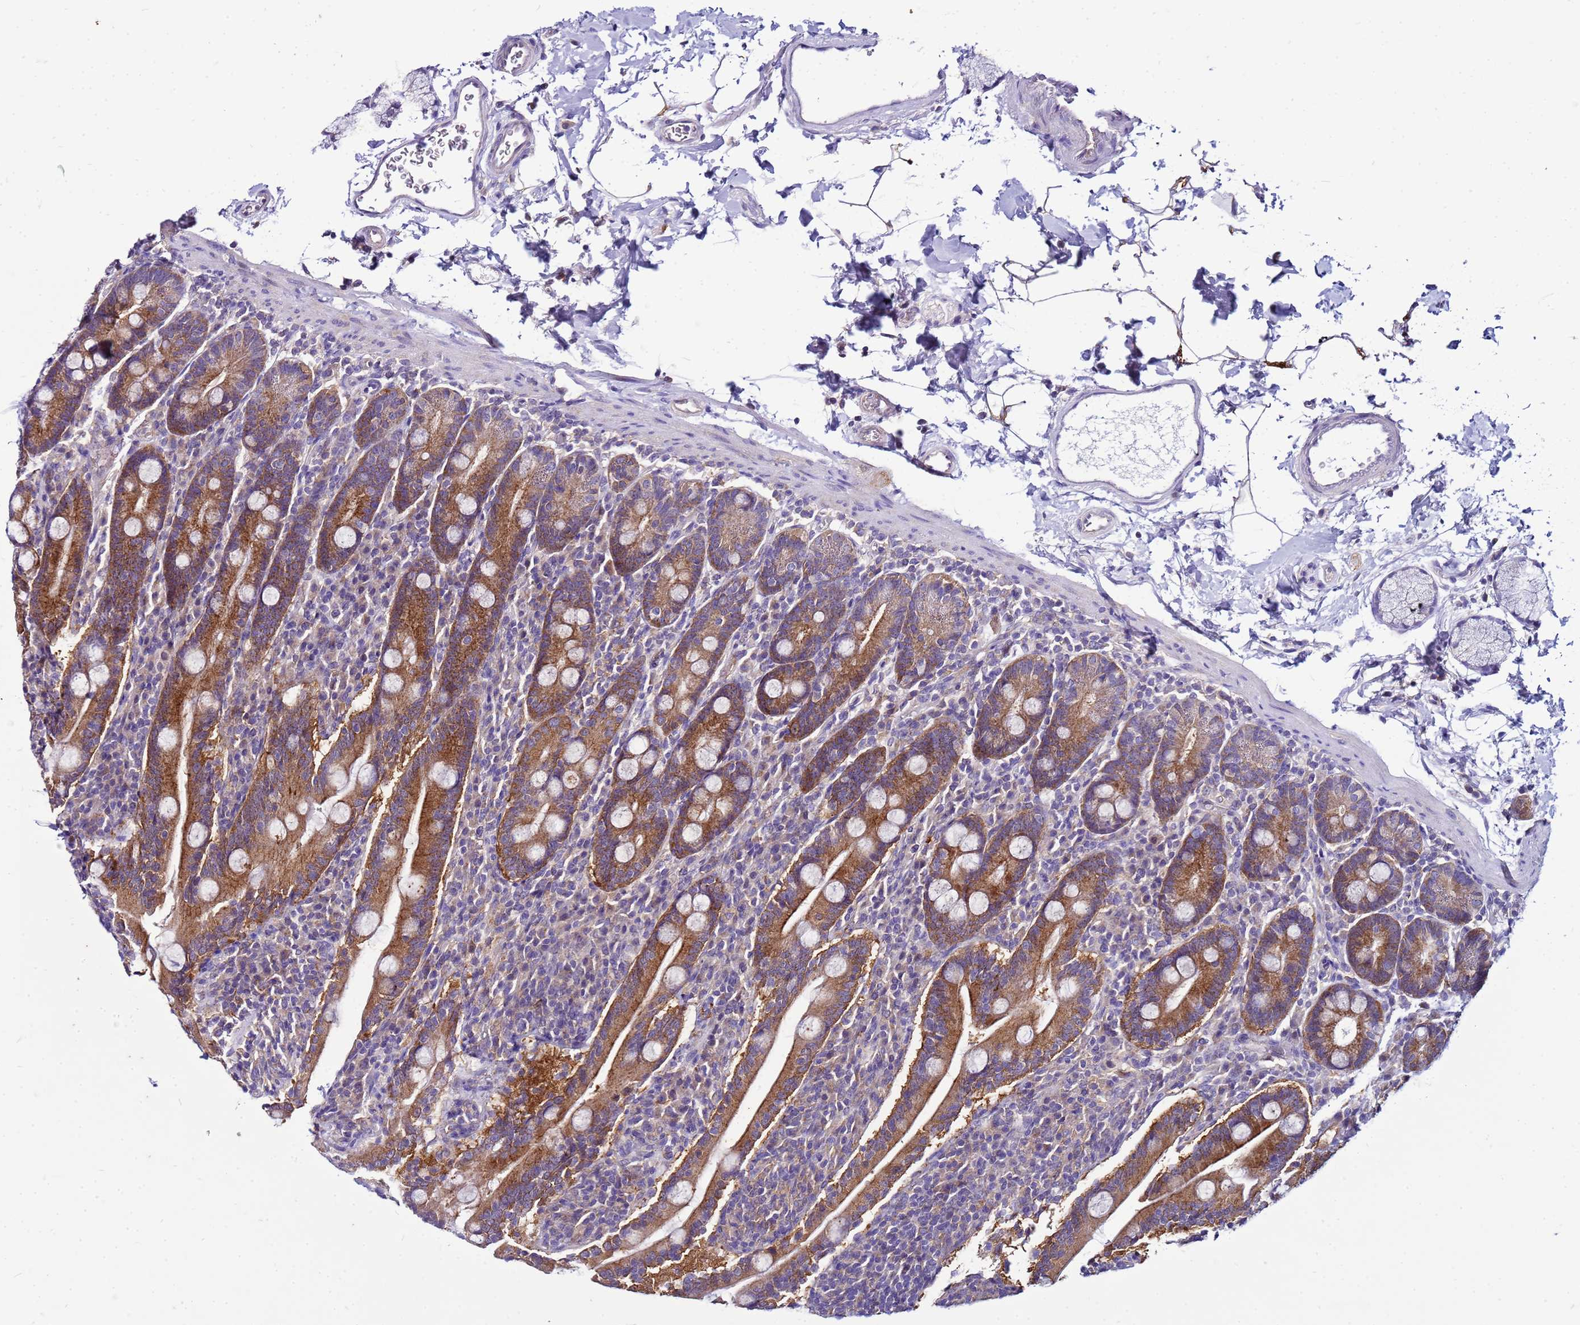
{"staining": {"intensity": "moderate", "quantity": ">75%", "location": "cytoplasmic/membranous"}, "tissue": "duodenum", "cell_type": "Glandular cells", "image_type": "normal", "snomed": [{"axis": "morphology", "description": "Normal tissue, NOS"}, {"axis": "topography", "description": "Duodenum"}], "caption": "Brown immunohistochemical staining in unremarkable duodenum reveals moderate cytoplasmic/membranous staining in approximately >75% of glandular cells.", "gene": "PKD1", "patient": {"sex": "male", "age": 35}}